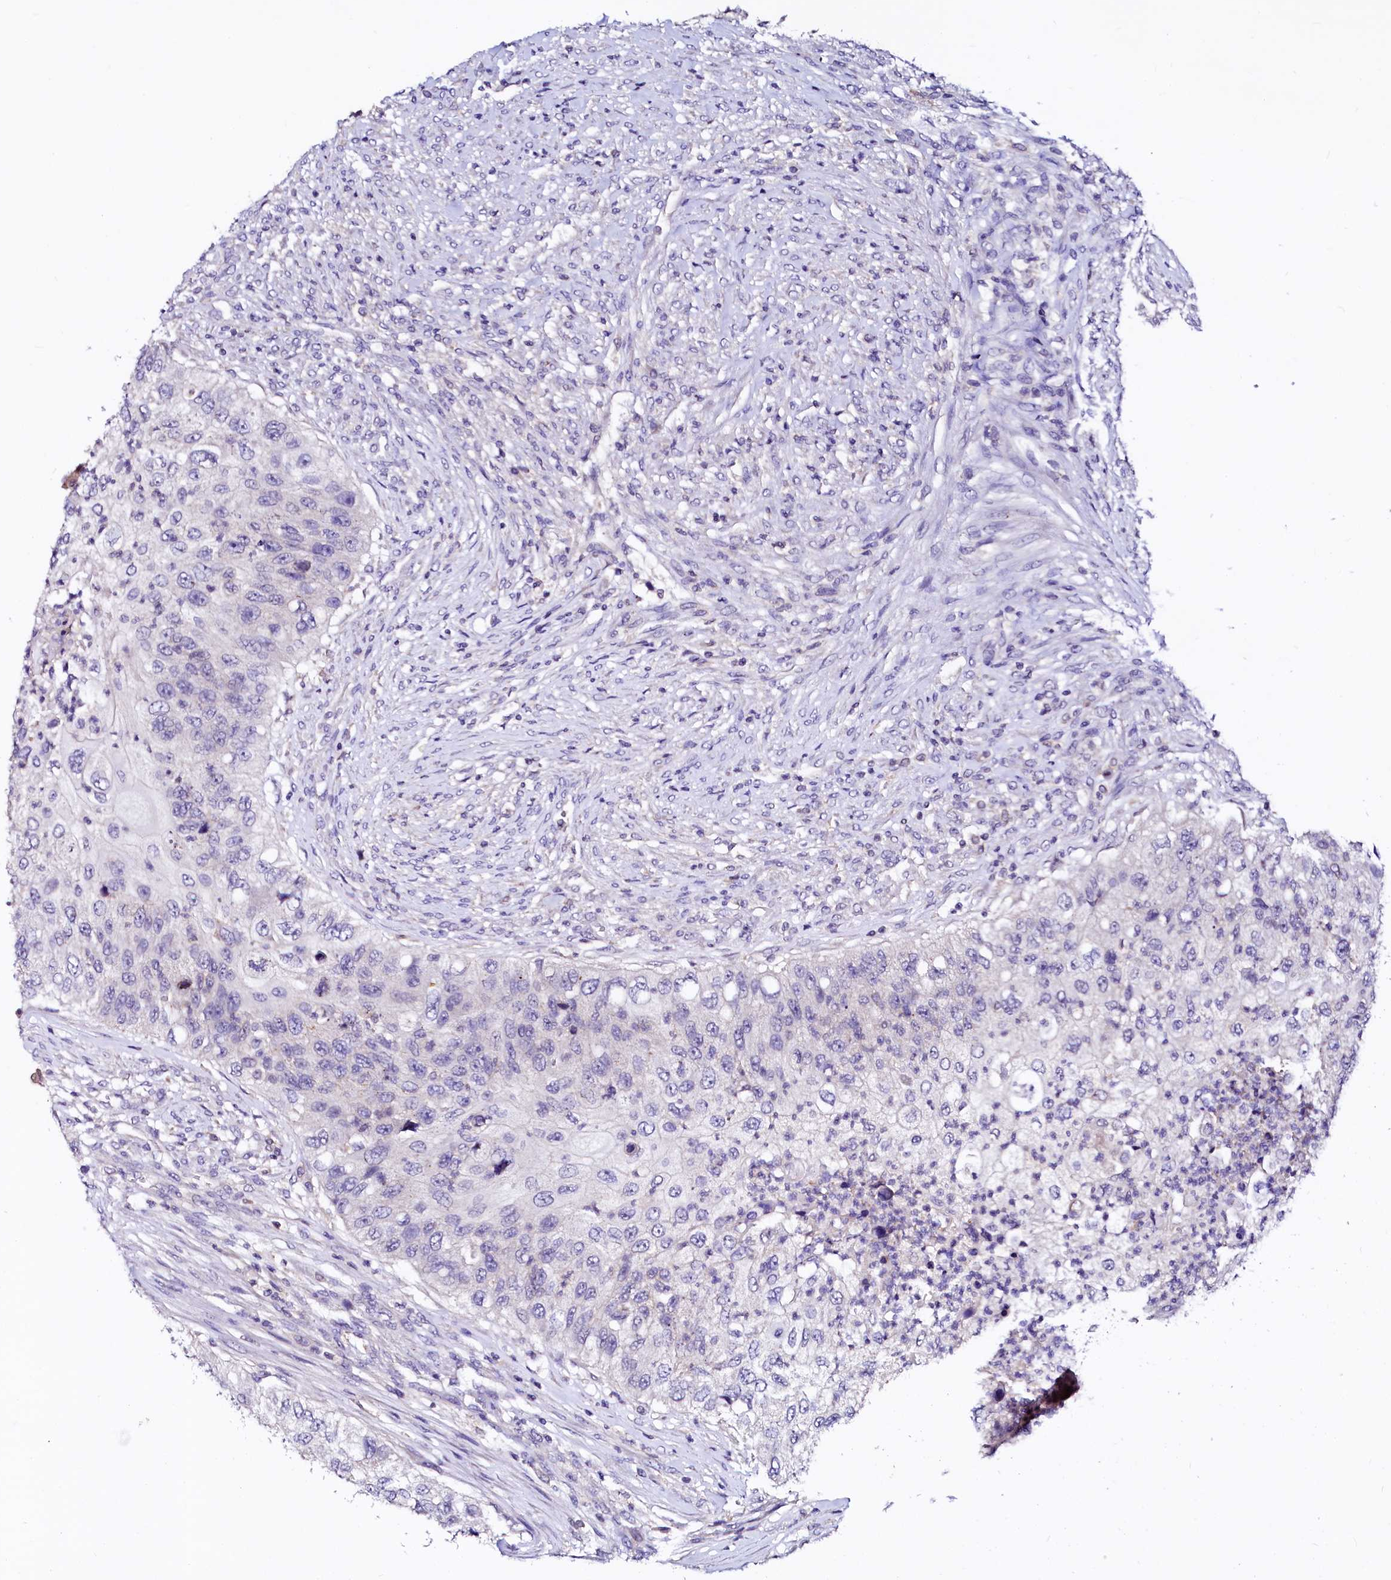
{"staining": {"intensity": "negative", "quantity": "none", "location": "none"}, "tissue": "urothelial cancer", "cell_type": "Tumor cells", "image_type": "cancer", "snomed": [{"axis": "morphology", "description": "Urothelial carcinoma, High grade"}, {"axis": "topography", "description": "Urinary bladder"}], "caption": "DAB (3,3'-diaminobenzidine) immunohistochemical staining of human urothelial cancer displays no significant staining in tumor cells.", "gene": "NALF1", "patient": {"sex": "female", "age": 60}}